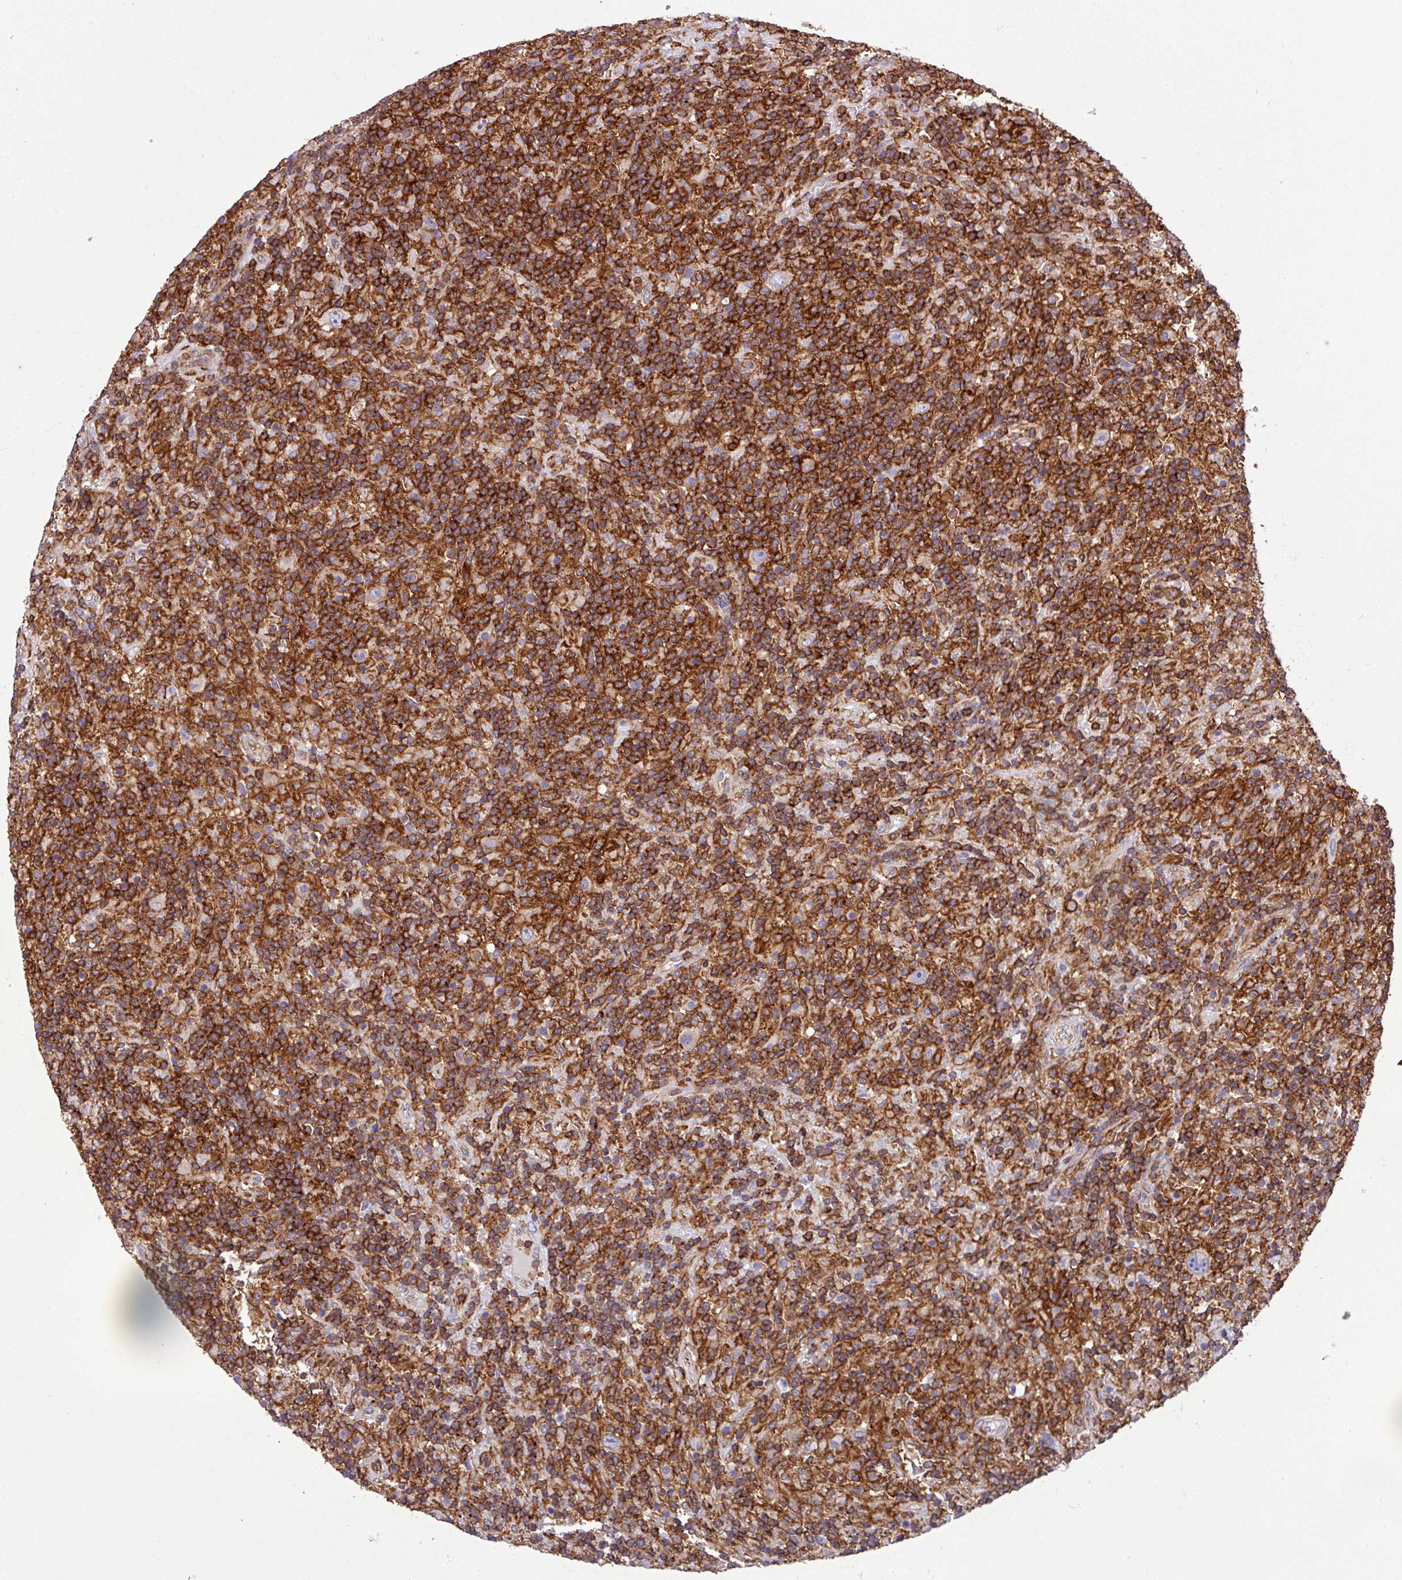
{"staining": {"intensity": "negative", "quantity": "none", "location": "none"}, "tissue": "lymphoma", "cell_type": "Tumor cells", "image_type": "cancer", "snomed": [{"axis": "morphology", "description": "Hodgkin's disease, NOS"}, {"axis": "topography", "description": "Lymph node"}], "caption": "Tumor cells show no significant staining in lymphoma.", "gene": "PPP1R18", "patient": {"sex": "male", "age": 70}}